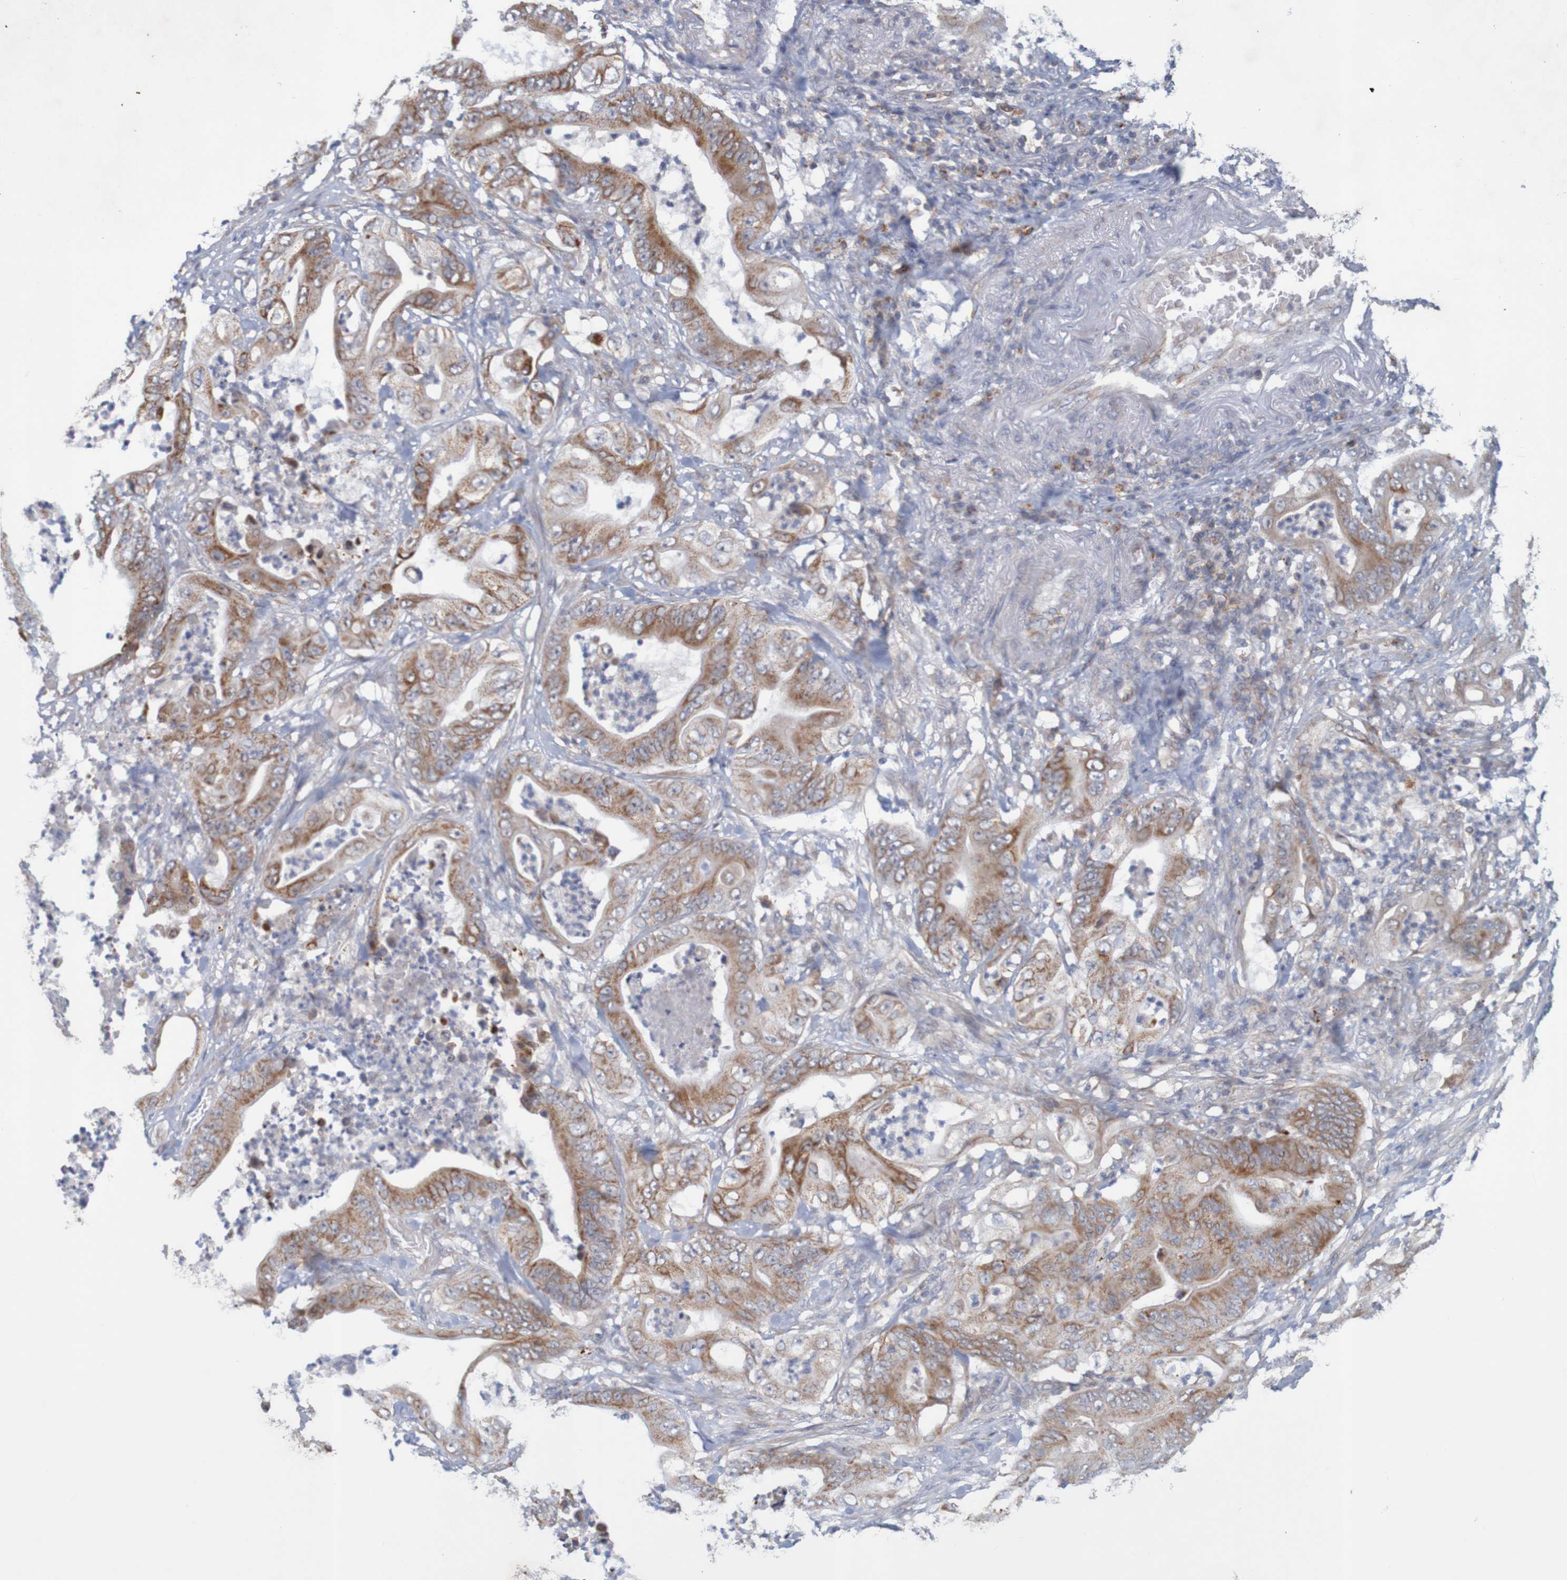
{"staining": {"intensity": "moderate", "quantity": ">75%", "location": "cytoplasmic/membranous"}, "tissue": "stomach cancer", "cell_type": "Tumor cells", "image_type": "cancer", "snomed": [{"axis": "morphology", "description": "Adenocarcinoma, NOS"}, {"axis": "topography", "description": "Stomach"}], "caption": "Brown immunohistochemical staining in stomach adenocarcinoma demonstrates moderate cytoplasmic/membranous staining in approximately >75% of tumor cells.", "gene": "NAV2", "patient": {"sex": "female", "age": 73}}